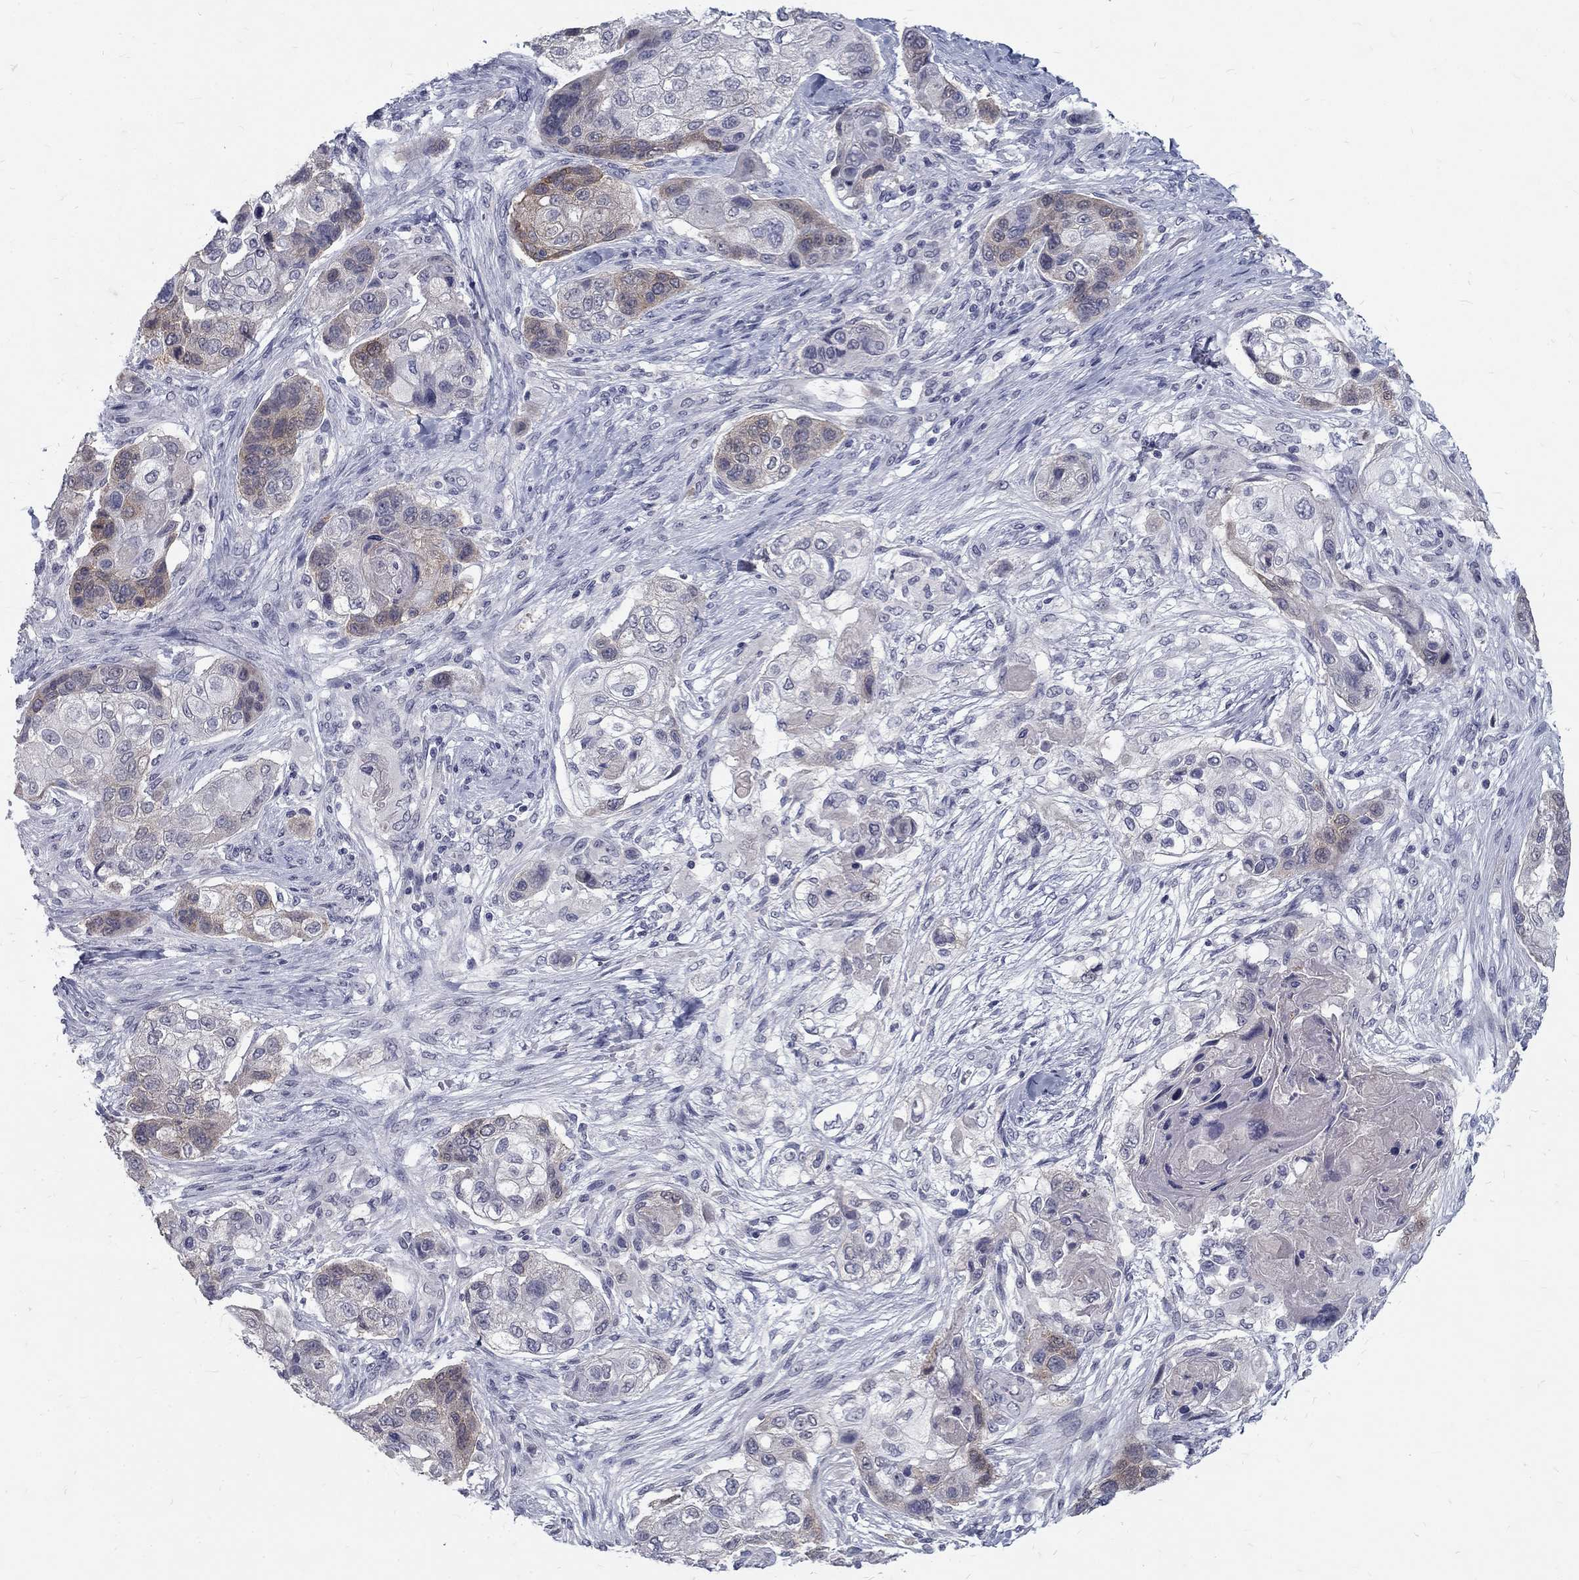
{"staining": {"intensity": "moderate", "quantity": "<25%", "location": "cytoplasmic/membranous"}, "tissue": "lung cancer", "cell_type": "Tumor cells", "image_type": "cancer", "snomed": [{"axis": "morphology", "description": "Squamous cell carcinoma, NOS"}, {"axis": "topography", "description": "Lung"}], "caption": "This histopathology image reveals immunohistochemistry staining of lung cancer (squamous cell carcinoma), with low moderate cytoplasmic/membranous staining in approximately <25% of tumor cells.", "gene": "NOS1", "patient": {"sex": "male", "age": 69}}